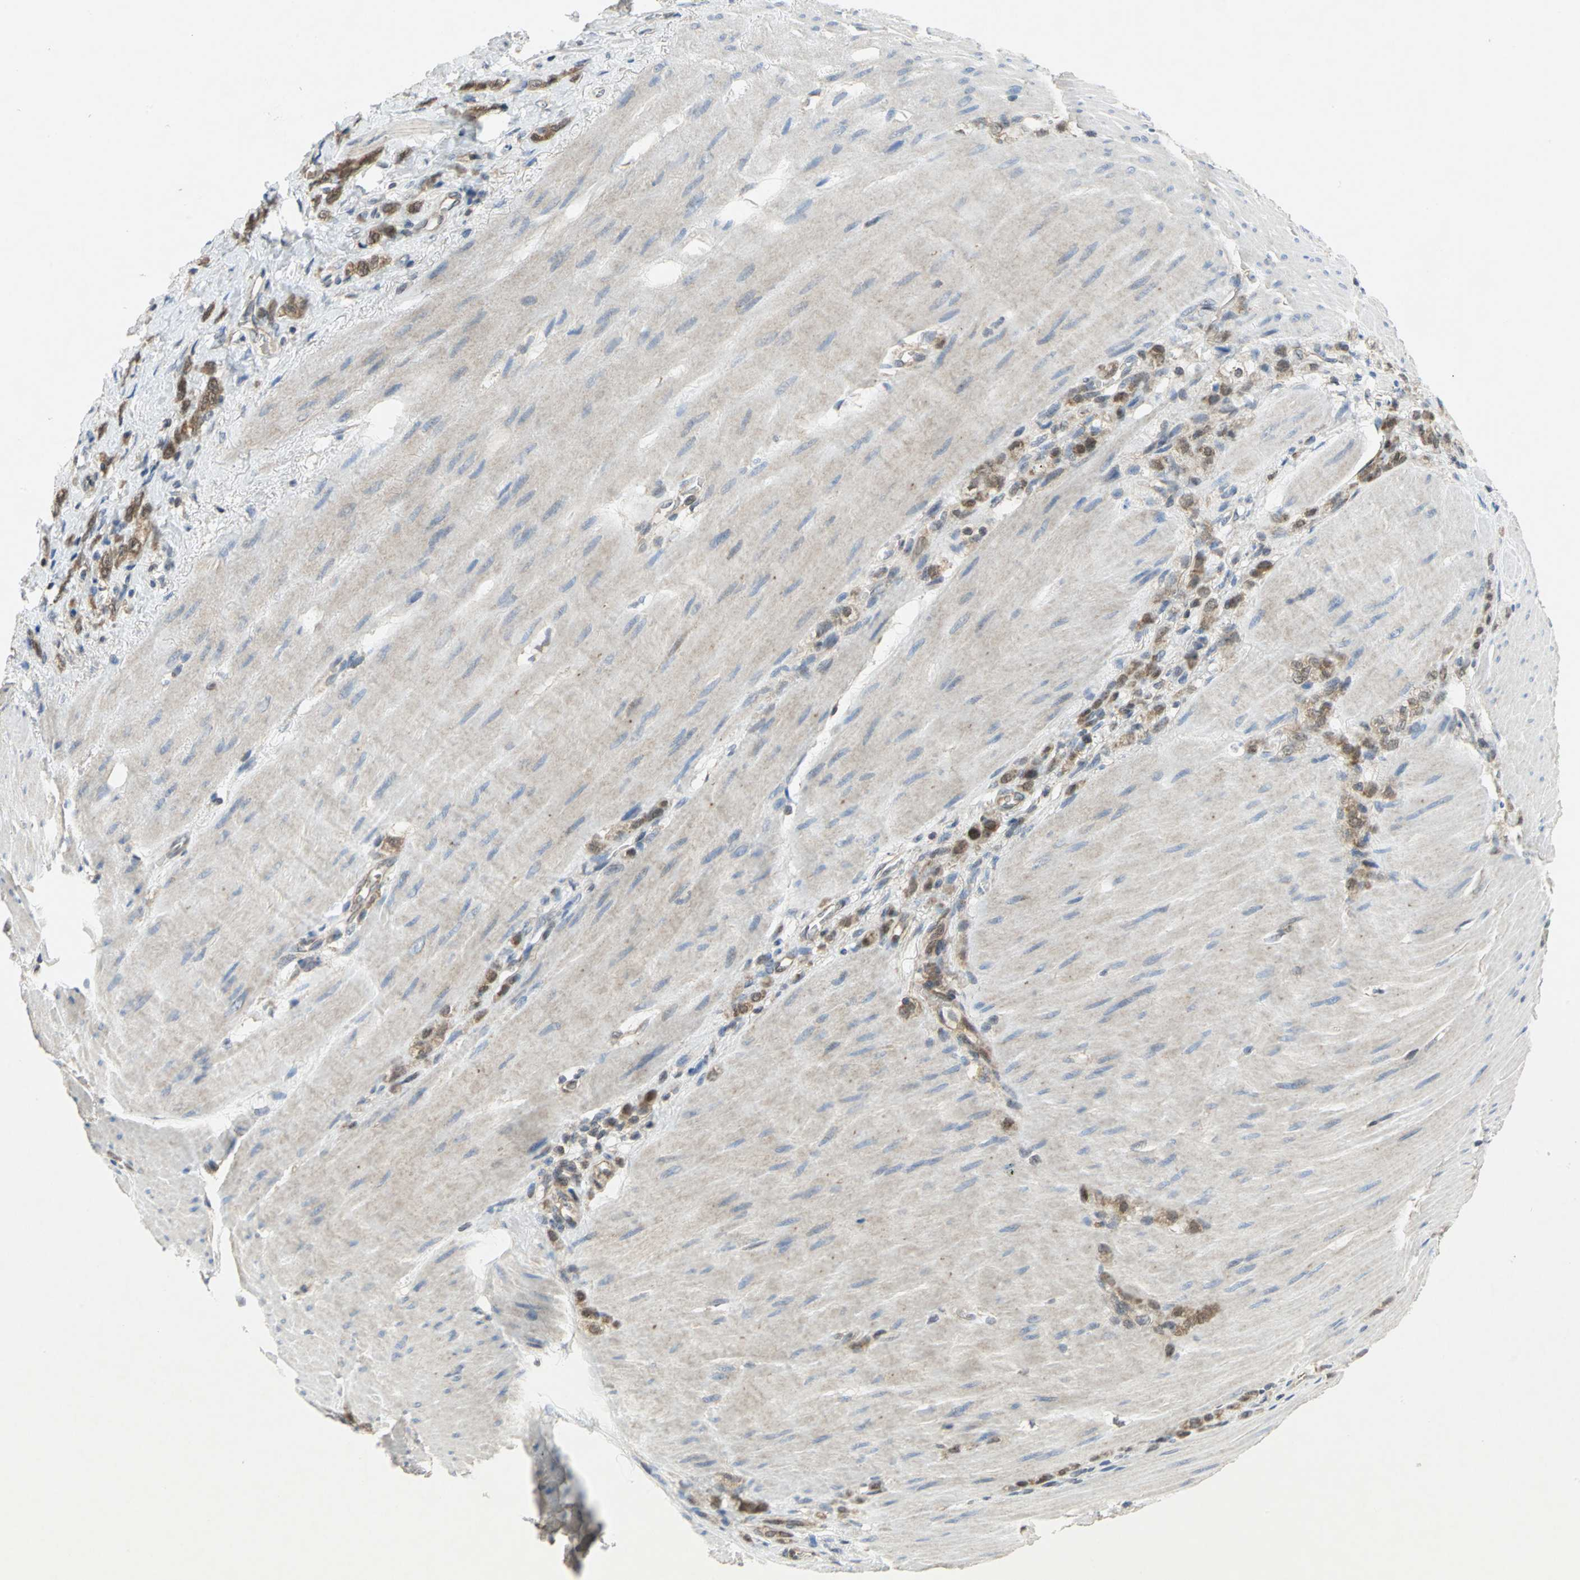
{"staining": {"intensity": "moderate", "quantity": ">75%", "location": "cytoplasmic/membranous,nuclear"}, "tissue": "stomach cancer", "cell_type": "Tumor cells", "image_type": "cancer", "snomed": [{"axis": "morphology", "description": "Adenocarcinoma, NOS"}, {"axis": "topography", "description": "Stomach"}], "caption": "Approximately >75% of tumor cells in human stomach adenocarcinoma display moderate cytoplasmic/membranous and nuclear protein positivity as visualized by brown immunohistochemical staining.", "gene": "PPIA", "patient": {"sex": "male", "age": 82}}